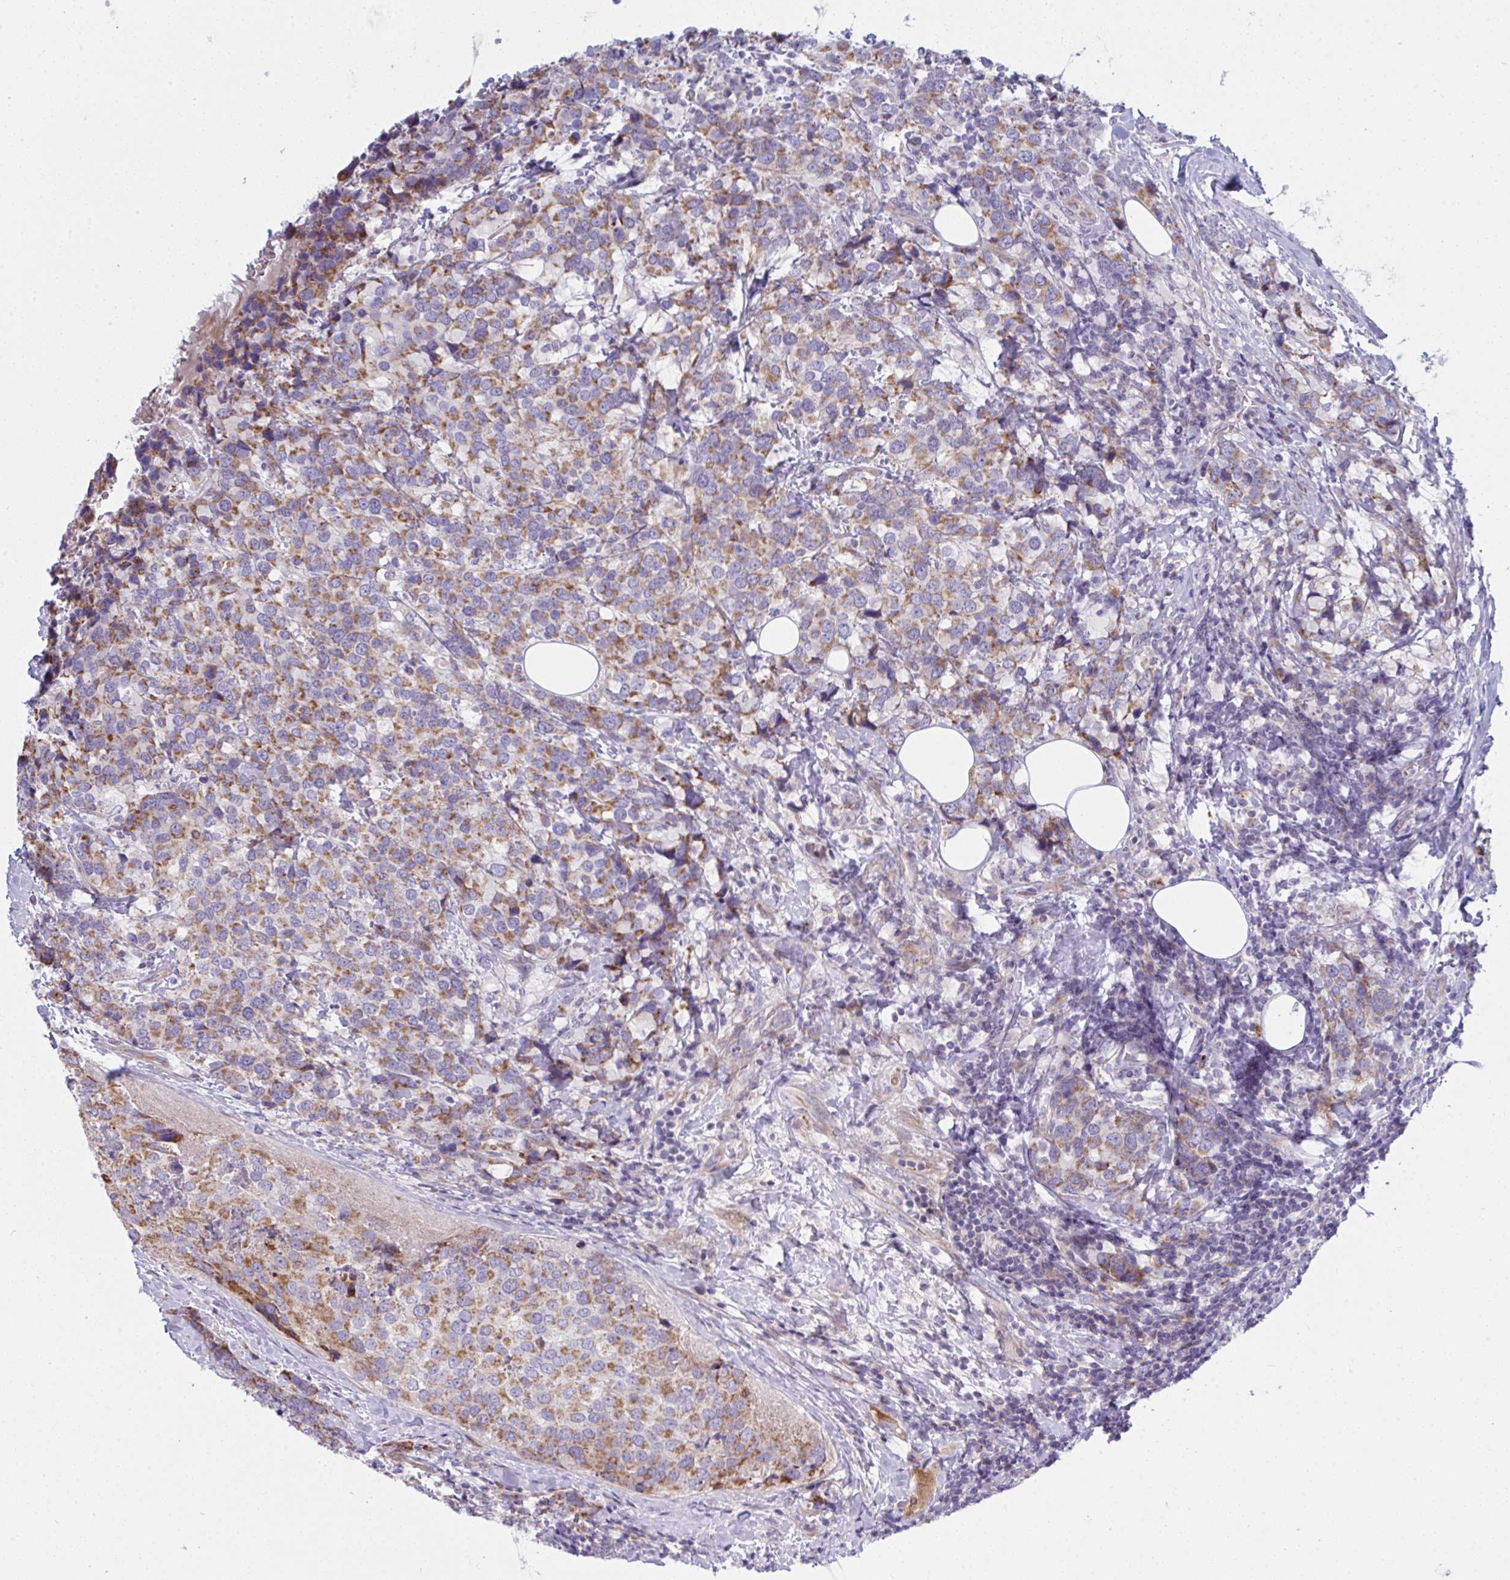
{"staining": {"intensity": "moderate", "quantity": ">75%", "location": "cytoplasmic/membranous"}, "tissue": "breast cancer", "cell_type": "Tumor cells", "image_type": "cancer", "snomed": [{"axis": "morphology", "description": "Lobular carcinoma"}, {"axis": "topography", "description": "Breast"}], "caption": "Immunohistochemical staining of human lobular carcinoma (breast) exhibits moderate cytoplasmic/membranous protein expression in approximately >75% of tumor cells.", "gene": "NTN1", "patient": {"sex": "female", "age": 59}}